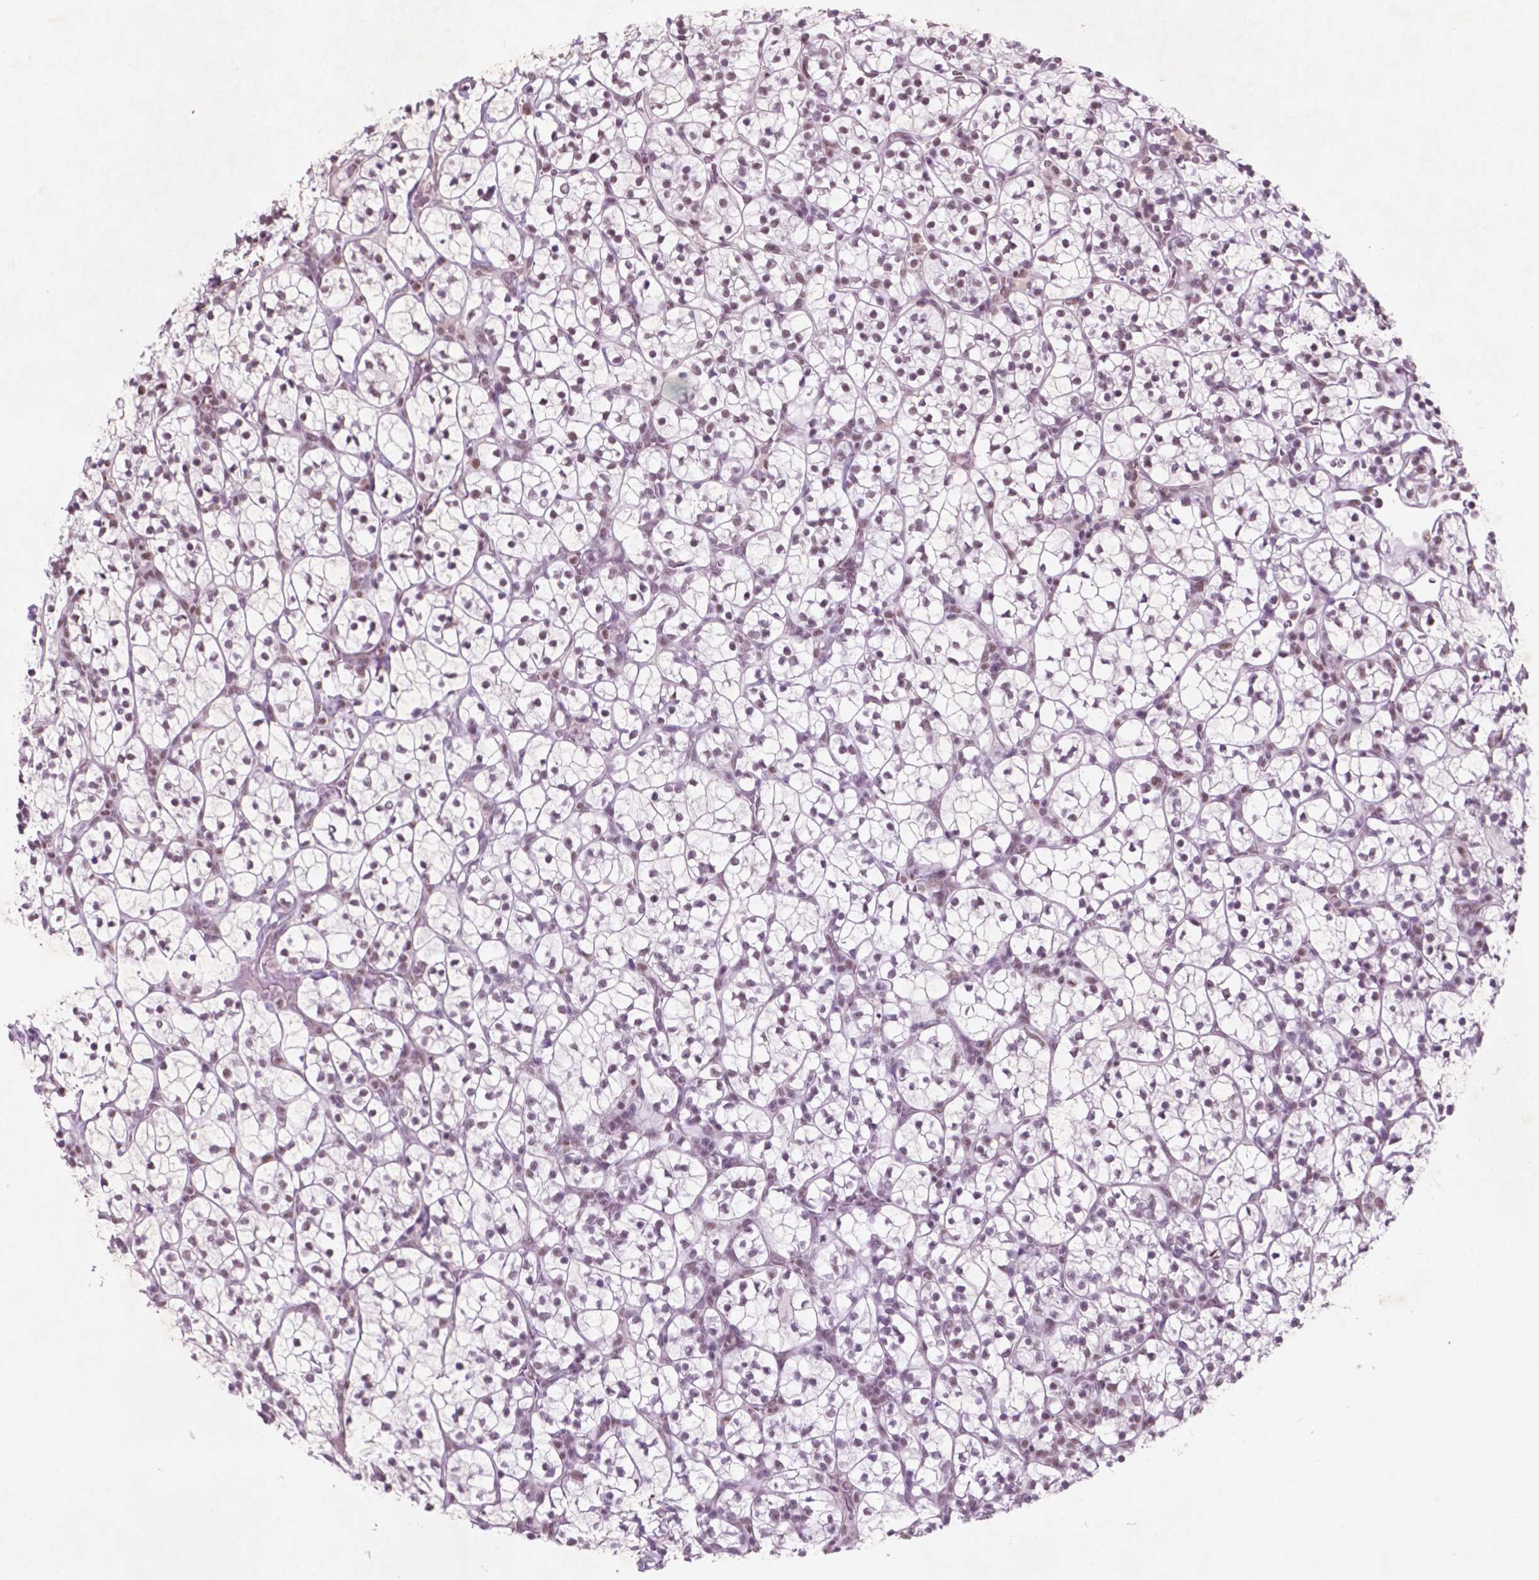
{"staining": {"intensity": "moderate", "quantity": ">75%", "location": "nuclear"}, "tissue": "renal cancer", "cell_type": "Tumor cells", "image_type": "cancer", "snomed": [{"axis": "morphology", "description": "Adenocarcinoma, NOS"}, {"axis": "topography", "description": "Kidney"}], "caption": "Renal adenocarcinoma stained with DAB immunohistochemistry (IHC) shows medium levels of moderate nuclear expression in about >75% of tumor cells. (DAB IHC, brown staining for protein, blue staining for nuclei).", "gene": "CTR9", "patient": {"sex": "female", "age": 89}}